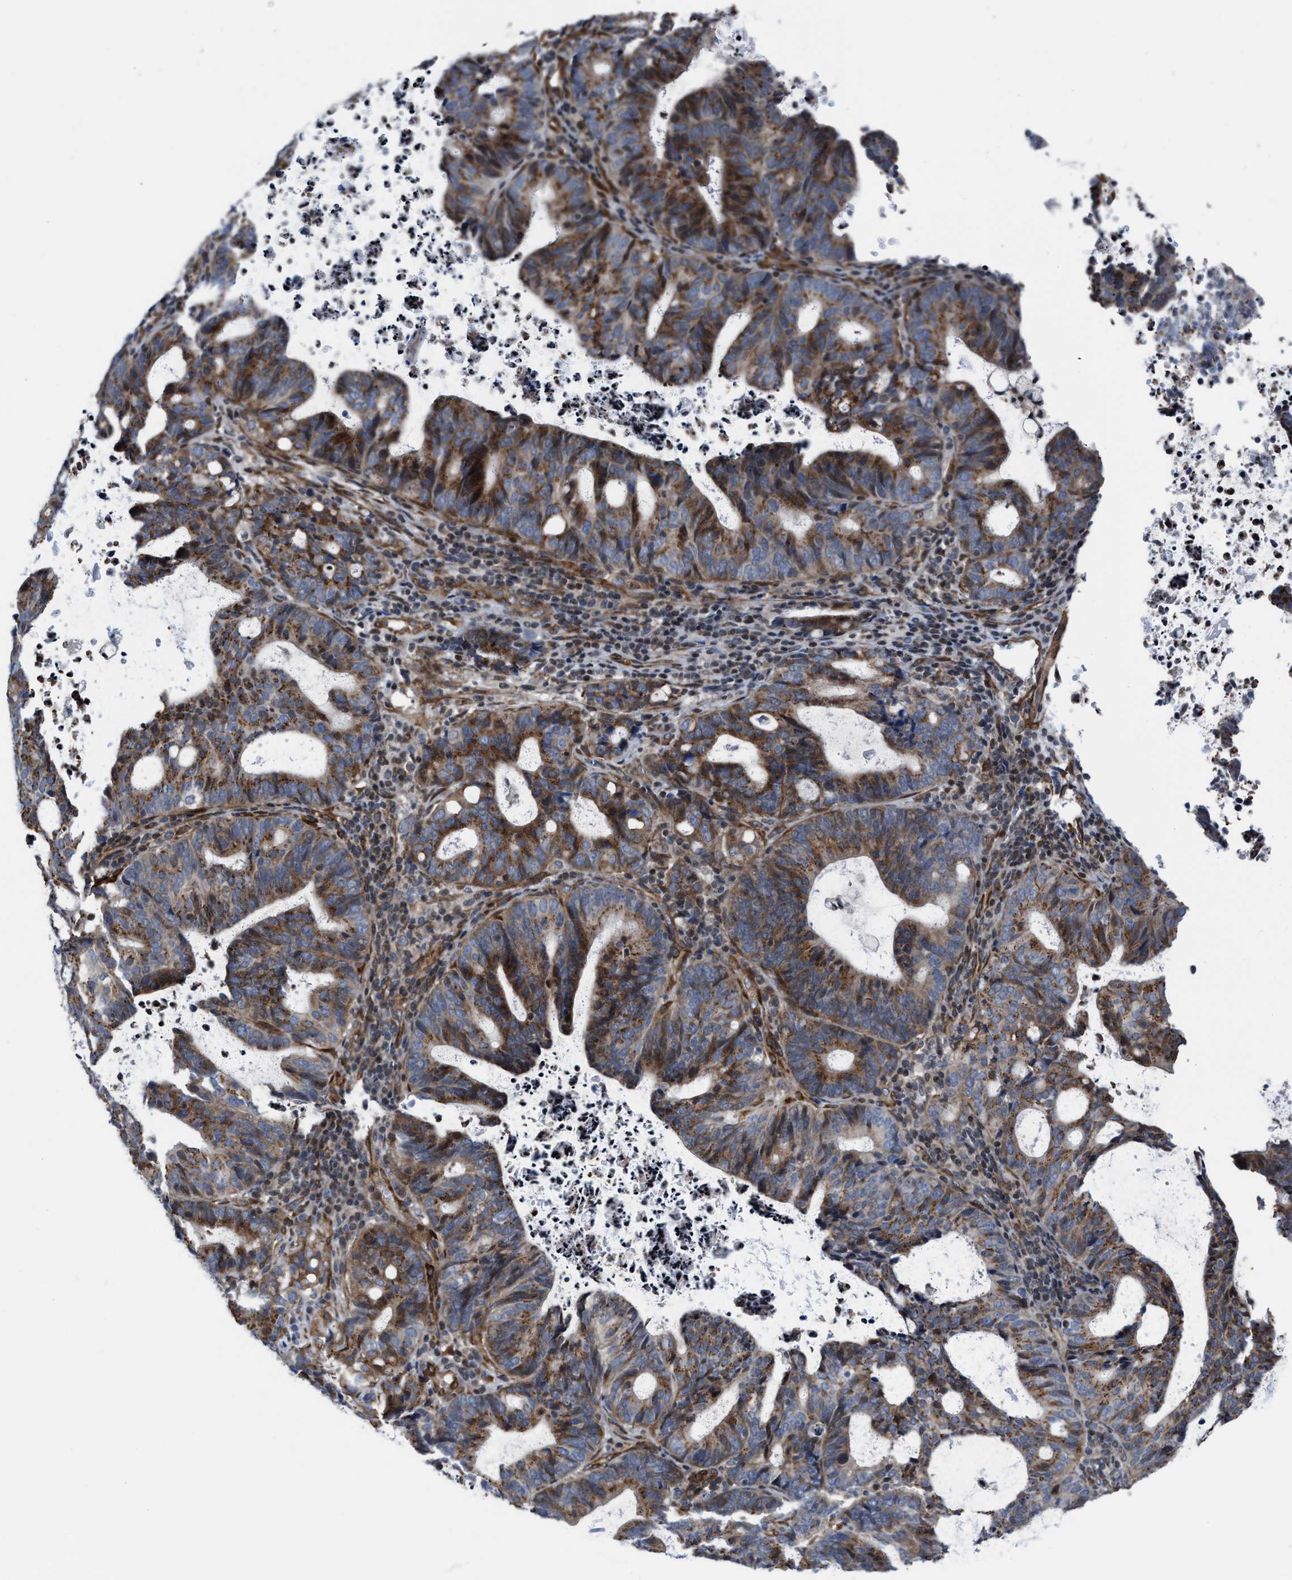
{"staining": {"intensity": "strong", "quantity": ">75%", "location": "cytoplasmic/membranous"}, "tissue": "endometrial cancer", "cell_type": "Tumor cells", "image_type": "cancer", "snomed": [{"axis": "morphology", "description": "Adenocarcinoma, NOS"}, {"axis": "topography", "description": "Uterus"}], "caption": "IHC of endometrial cancer (adenocarcinoma) reveals high levels of strong cytoplasmic/membranous positivity in approximately >75% of tumor cells.", "gene": "TGFB1I1", "patient": {"sex": "female", "age": 83}}